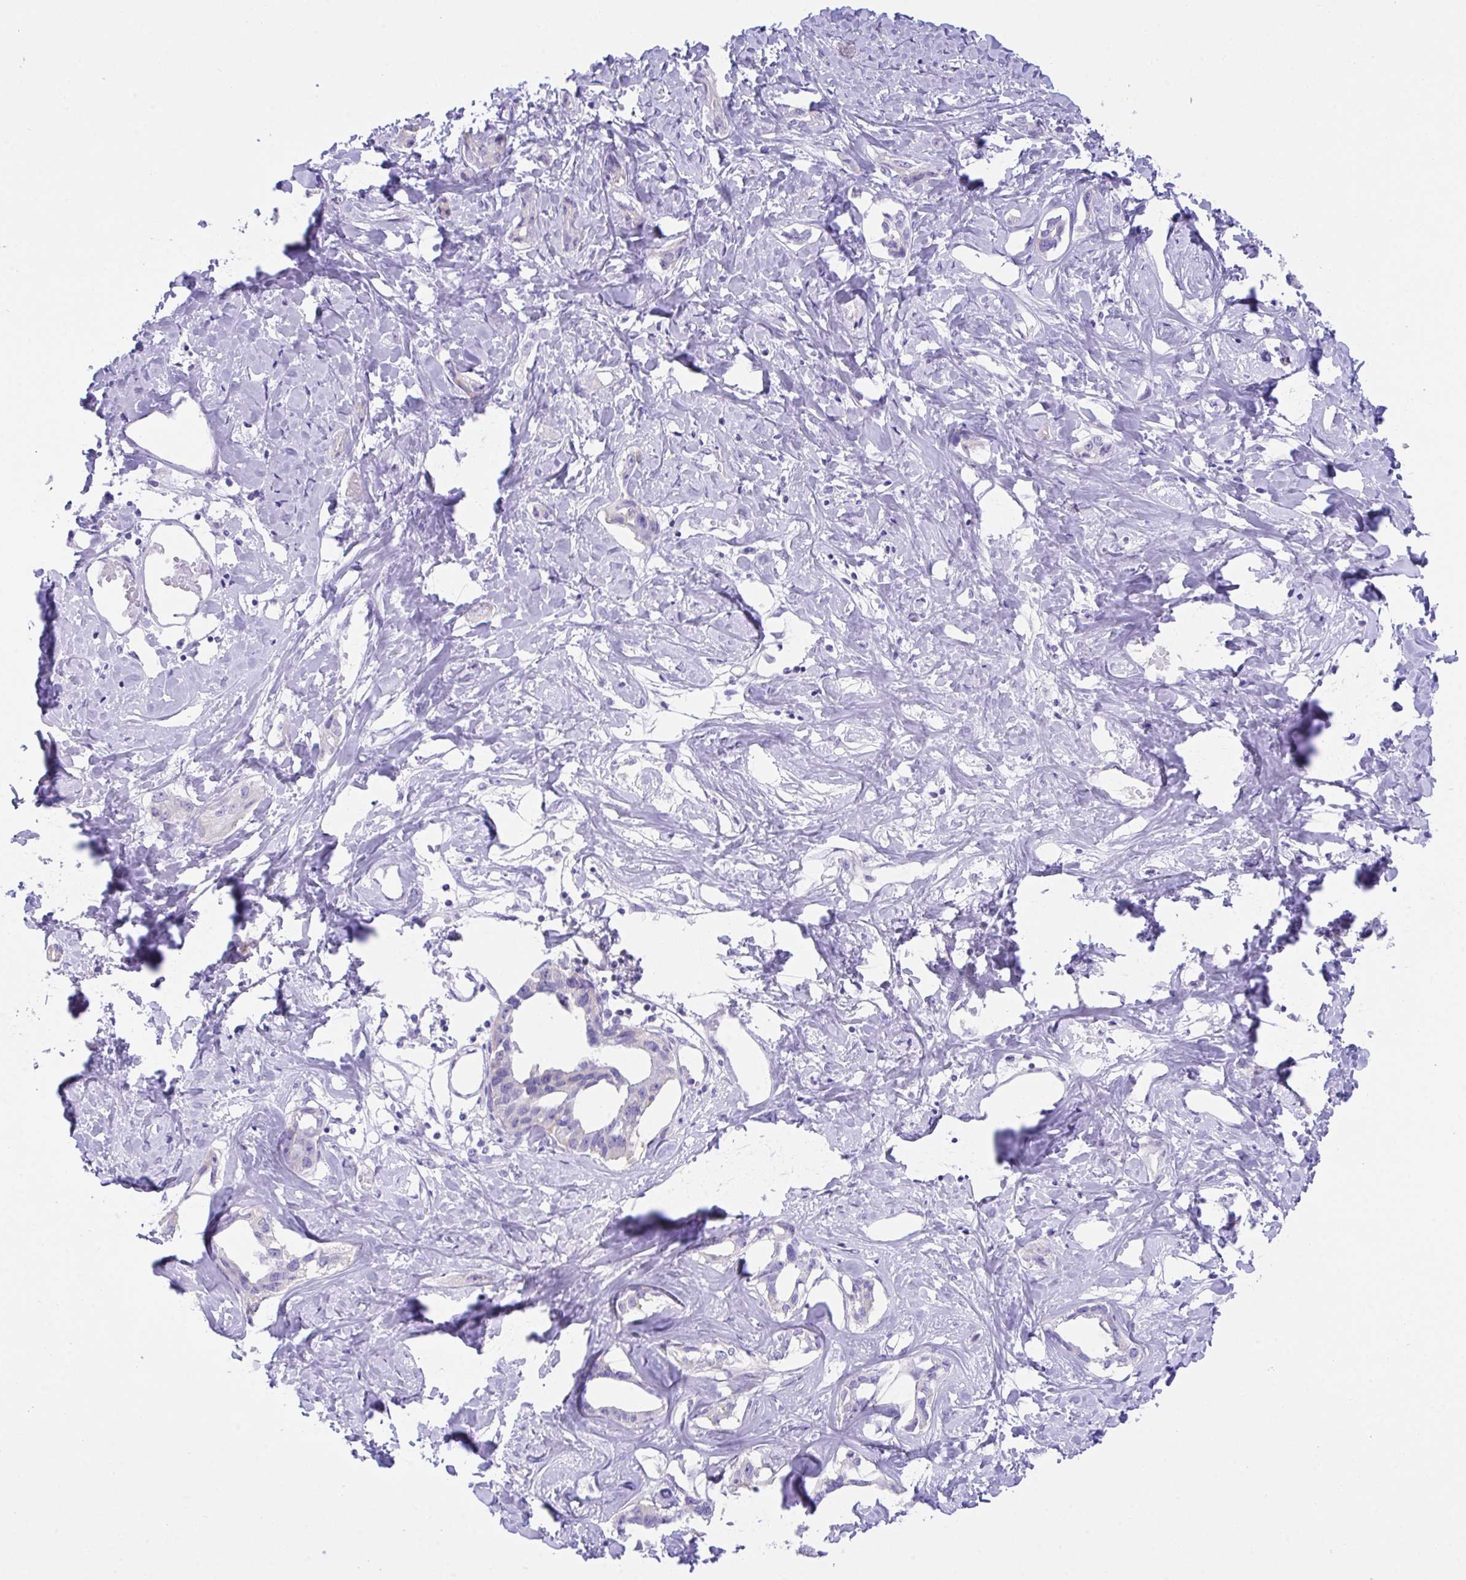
{"staining": {"intensity": "negative", "quantity": "none", "location": "none"}, "tissue": "liver cancer", "cell_type": "Tumor cells", "image_type": "cancer", "snomed": [{"axis": "morphology", "description": "Cholangiocarcinoma"}, {"axis": "topography", "description": "Liver"}], "caption": "Immunohistochemical staining of human liver cancer (cholangiocarcinoma) exhibits no significant staining in tumor cells.", "gene": "TMEM106B", "patient": {"sex": "male", "age": 59}}